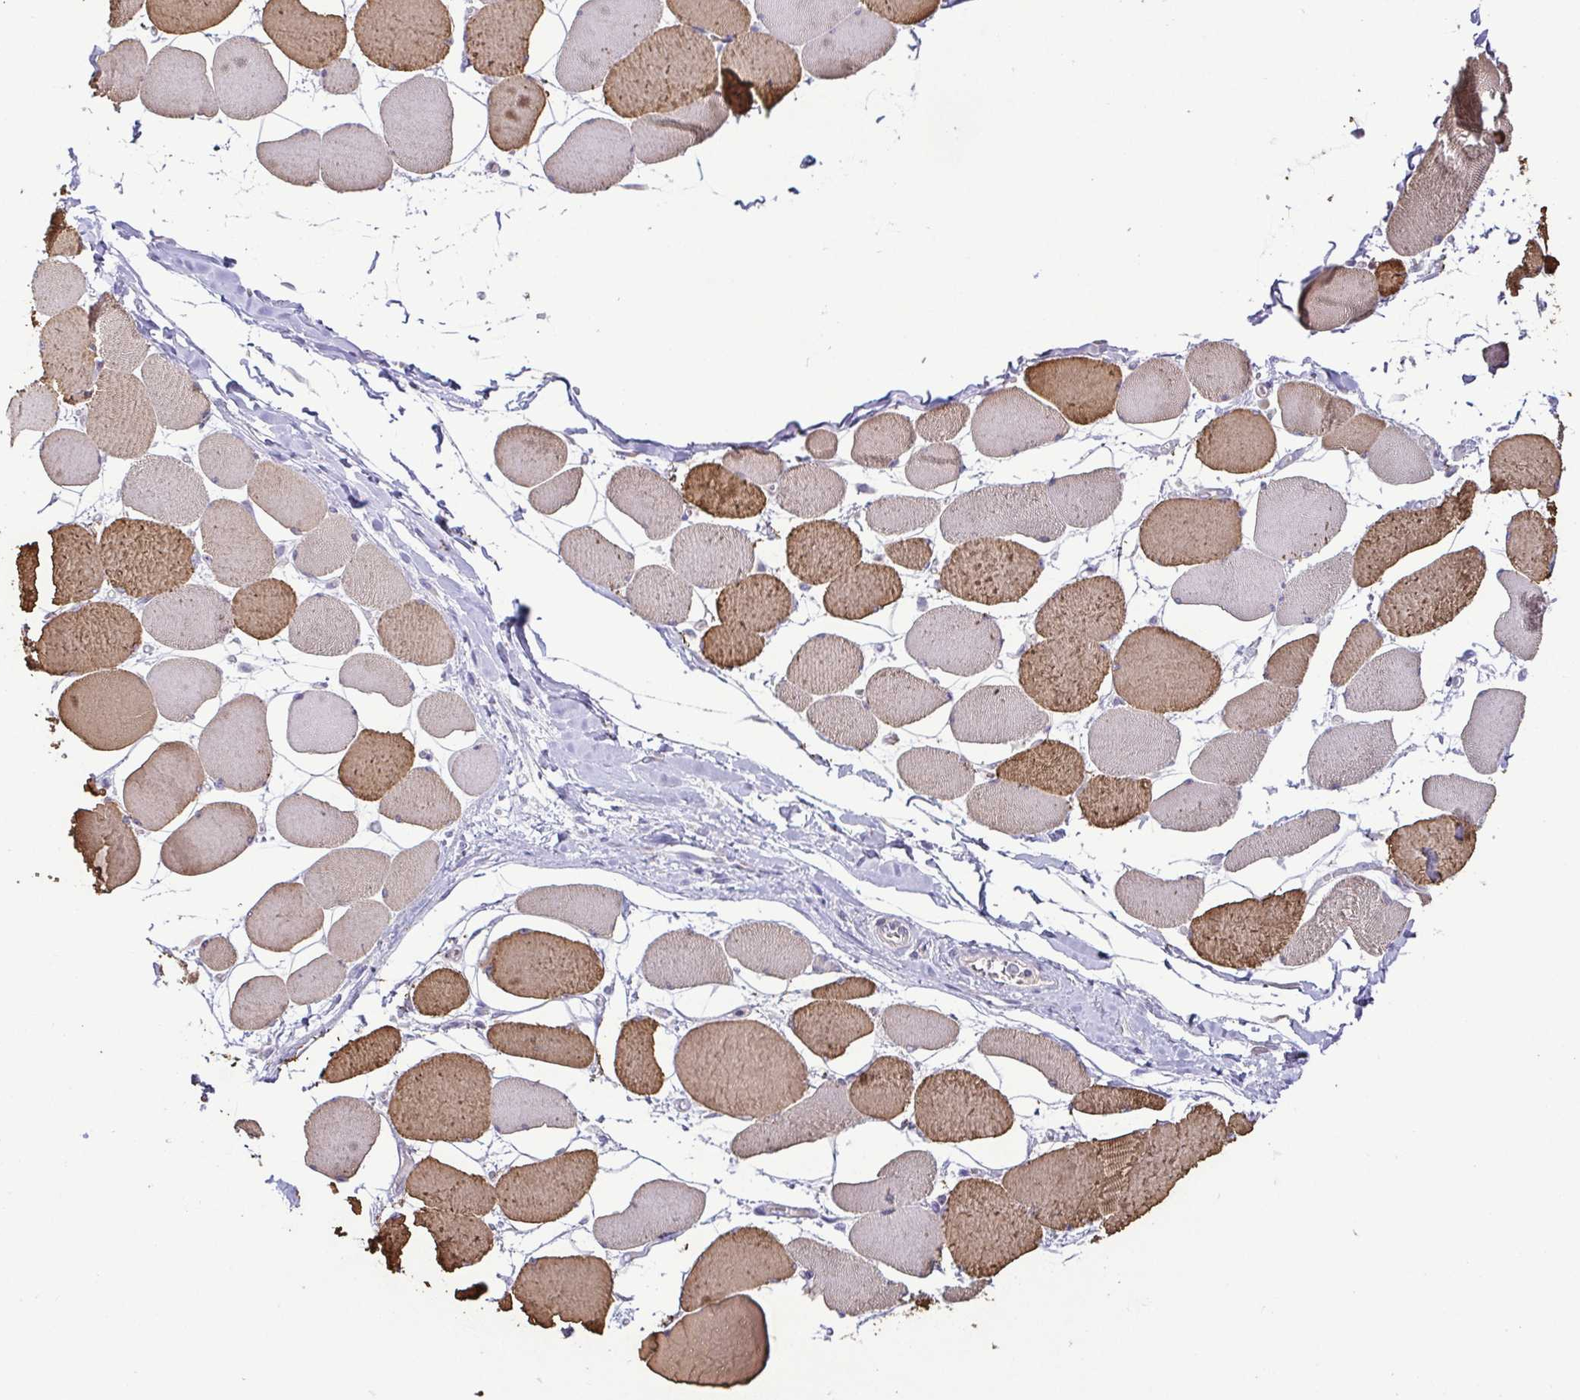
{"staining": {"intensity": "moderate", "quantity": "25%-75%", "location": "cytoplasmic/membranous"}, "tissue": "skeletal muscle", "cell_type": "Myocytes", "image_type": "normal", "snomed": [{"axis": "morphology", "description": "Normal tissue, NOS"}, {"axis": "topography", "description": "Skeletal muscle"}], "caption": "Immunohistochemistry histopathology image of unremarkable human skeletal muscle stained for a protein (brown), which shows medium levels of moderate cytoplasmic/membranous positivity in about 25%-75% of myocytes.", "gene": "MYL10", "patient": {"sex": "female", "age": 75}}